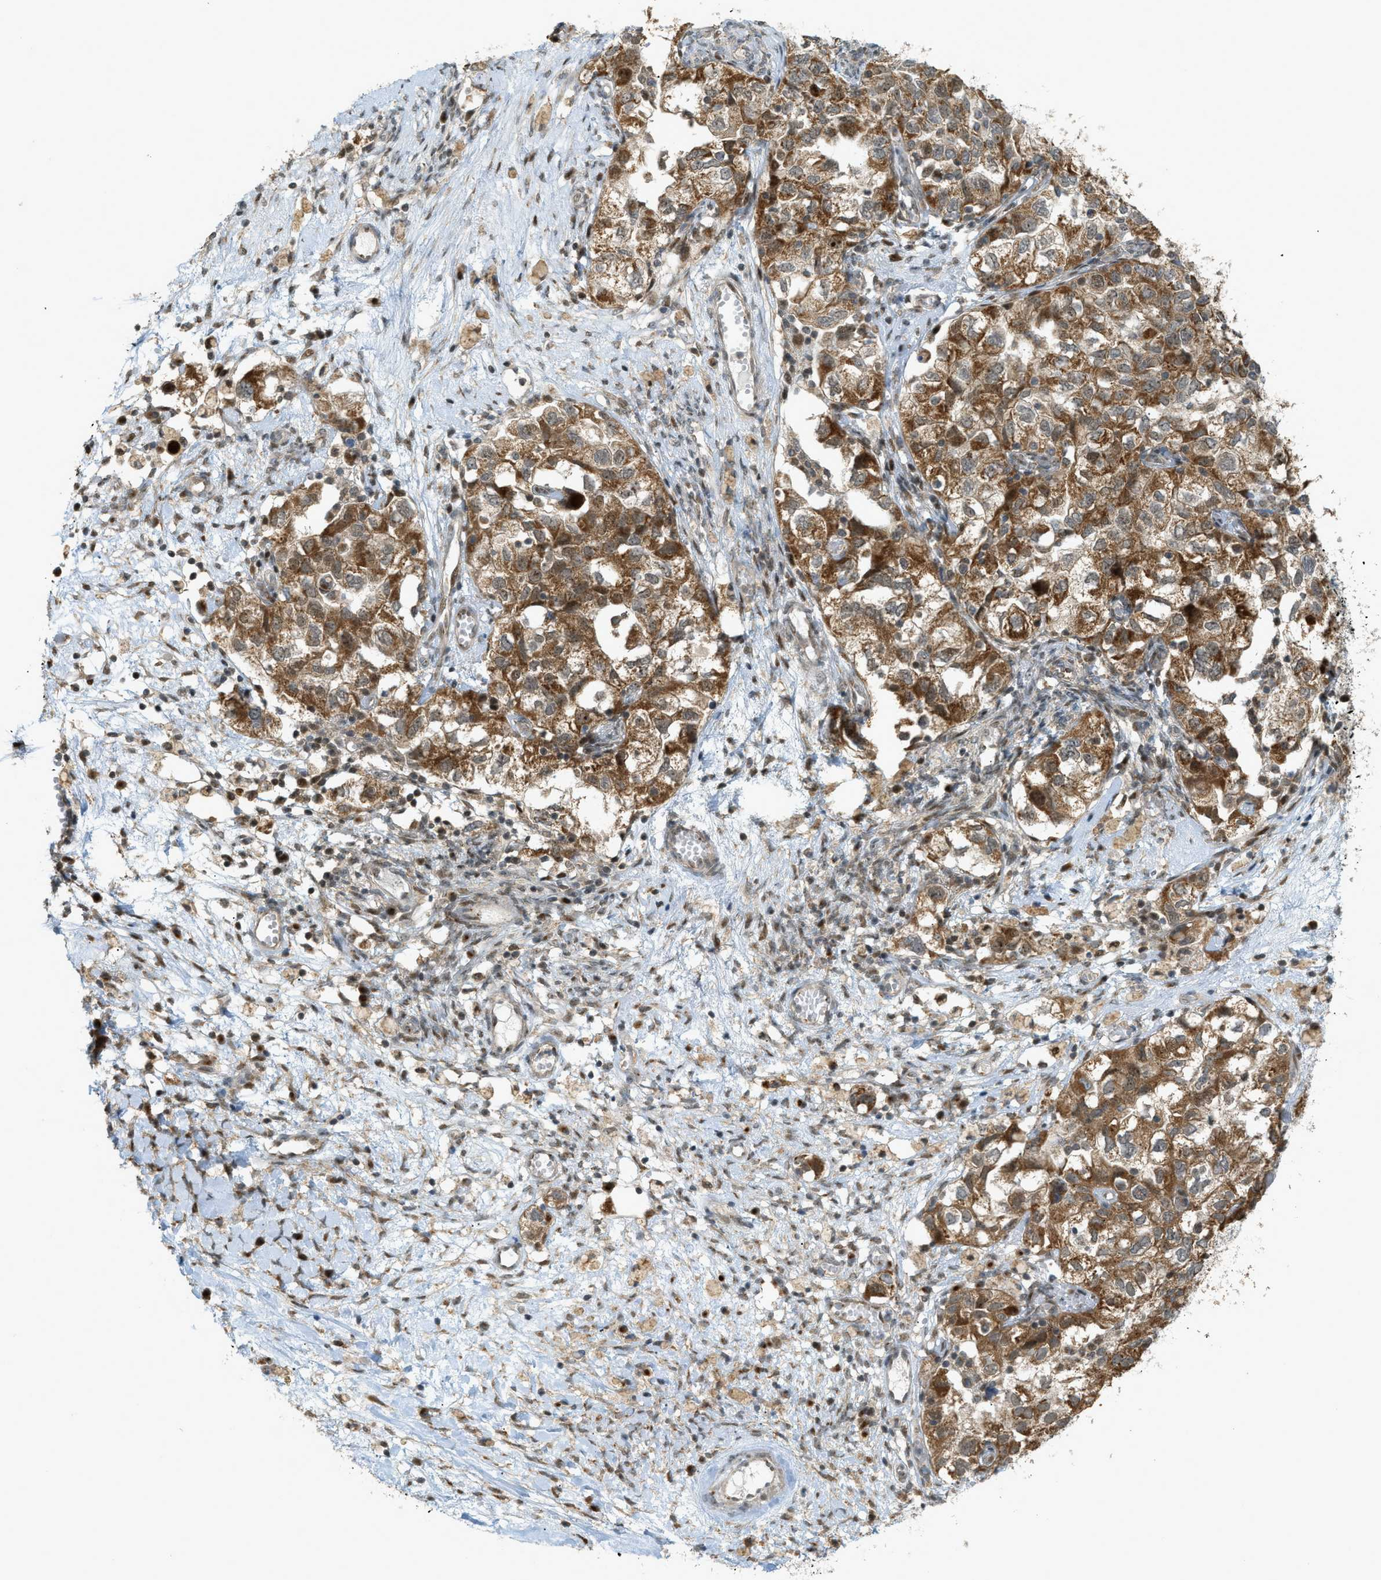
{"staining": {"intensity": "moderate", "quantity": ">75%", "location": "cytoplasmic/membranous"}, "tissue": "ovarian cancer", "cell_type": "Tumor cells", "image_type": "cancer", "snomed": [{"axis": "morphology", "description": "Carcinoma, NOS"}, {"axis": "morphology", "description": "Cystadenocarcinoma, serous, NOS"}, {"axis": "topography", "description": "Ovary"}], "caption": "Immunohistochemical staining of human ovarian carcinoma displays medium levels of moderate cytoplasmic/membranous positivity in approximately >75% of tumor cells. (Brightfield microscopy of DAB IHC at high magnification).", "gene": "CCDC186", "patient": {"sex": "female", "age": 69}}